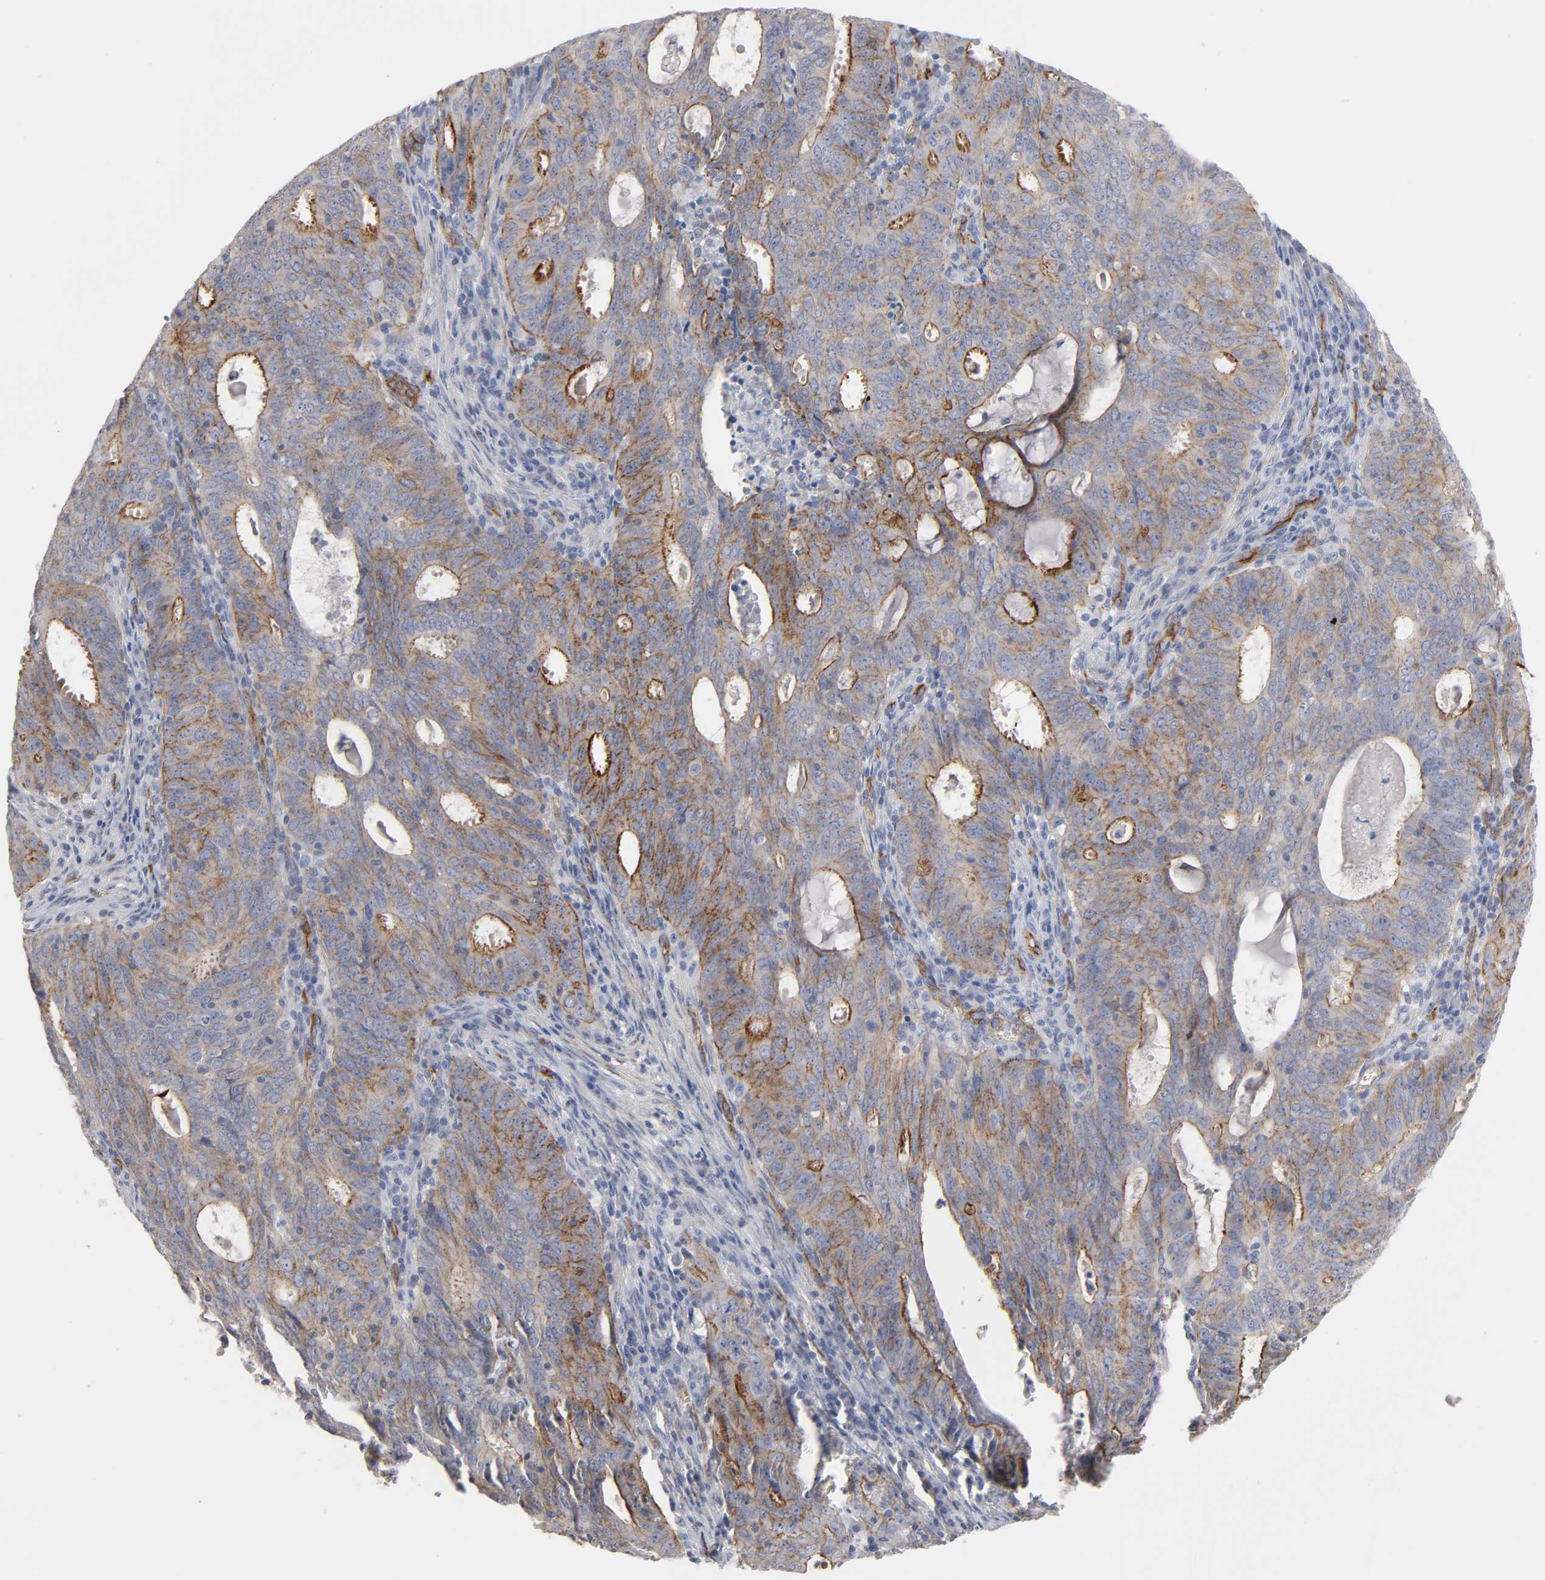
{"staining": {"intensity": "moderate", "quantity": "25%-75%", "location": "cytoplasmic/membranous"}, "tissue": "cervical cancer", "cell_type": "Tumor cells", "image_type": "cancer", "snomed": [{"axis": "morphology", "description": "Adenocarcinoma, NOS"}, {"axis": "topography", "description": "Cervix"}], "caption": "Cervical cancer (adenocarcinoma) stained with DAB (3,3'-diaminobenzidine) IHC shows medium levels of moderate cytoplasmic/membranous positivity in about 25%-75% of tumor cells.", "gene": "SPTAN1", "patient": {"sex": "female", "age": 44}}